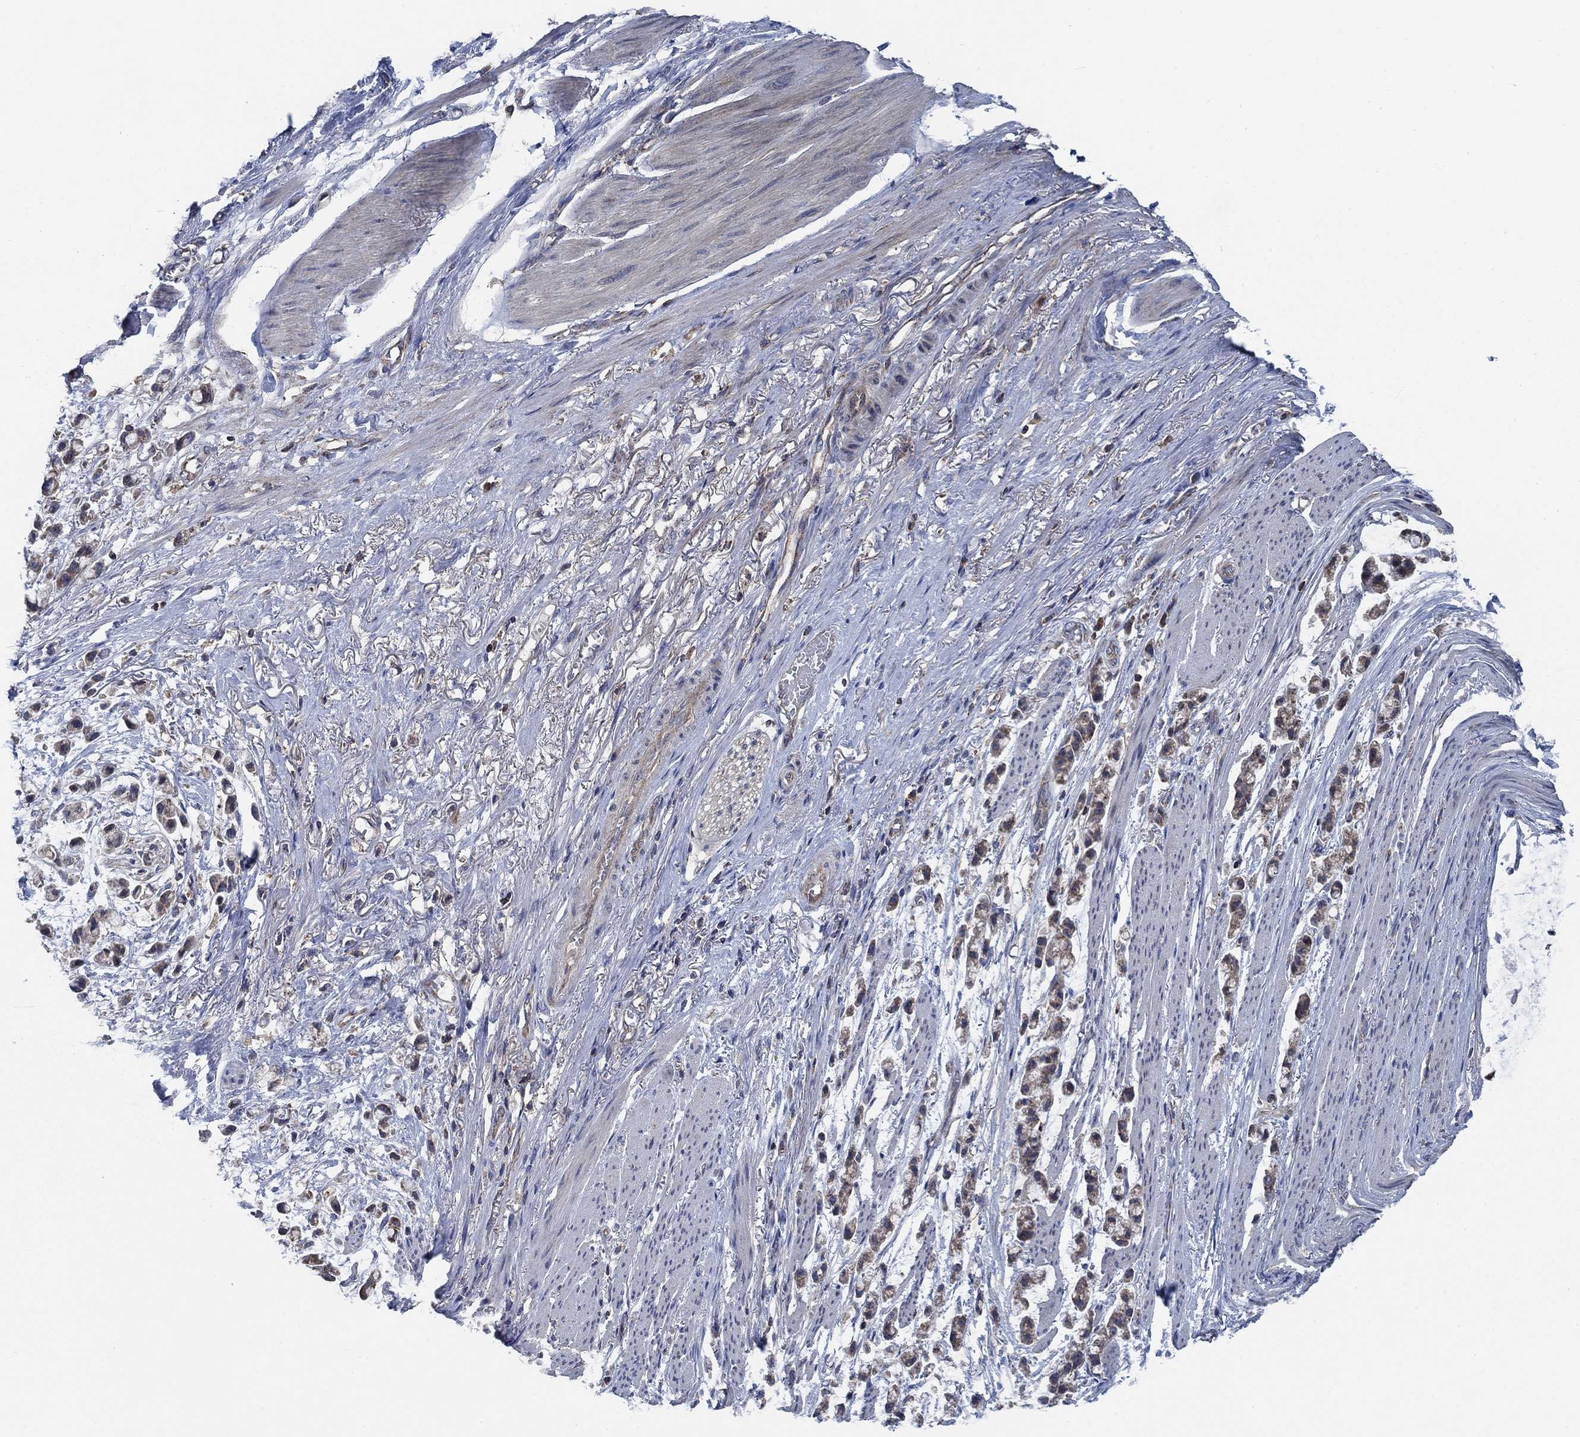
{"staining": {"intensity": "weak", "quantity": "25%-75%", "location": "cytoplasmic/membranous"}, "tissue": "stomach cancer", "cell_type": "Tumor cells", "image_type": "cancer", "snomed": [{"axis": "morphology", "description": "Adenocarcinoma, NOS"}, {"axis": "topography", "description": "Stomach"}], "caption": "Stomach cancer stained with a brown dye shows weak cytoplasmic/membranous positive staining in approximately 25%-75% of tumor cells.", "gene": "STXBP6", "patient": {"sex": "female", "age": 81}}